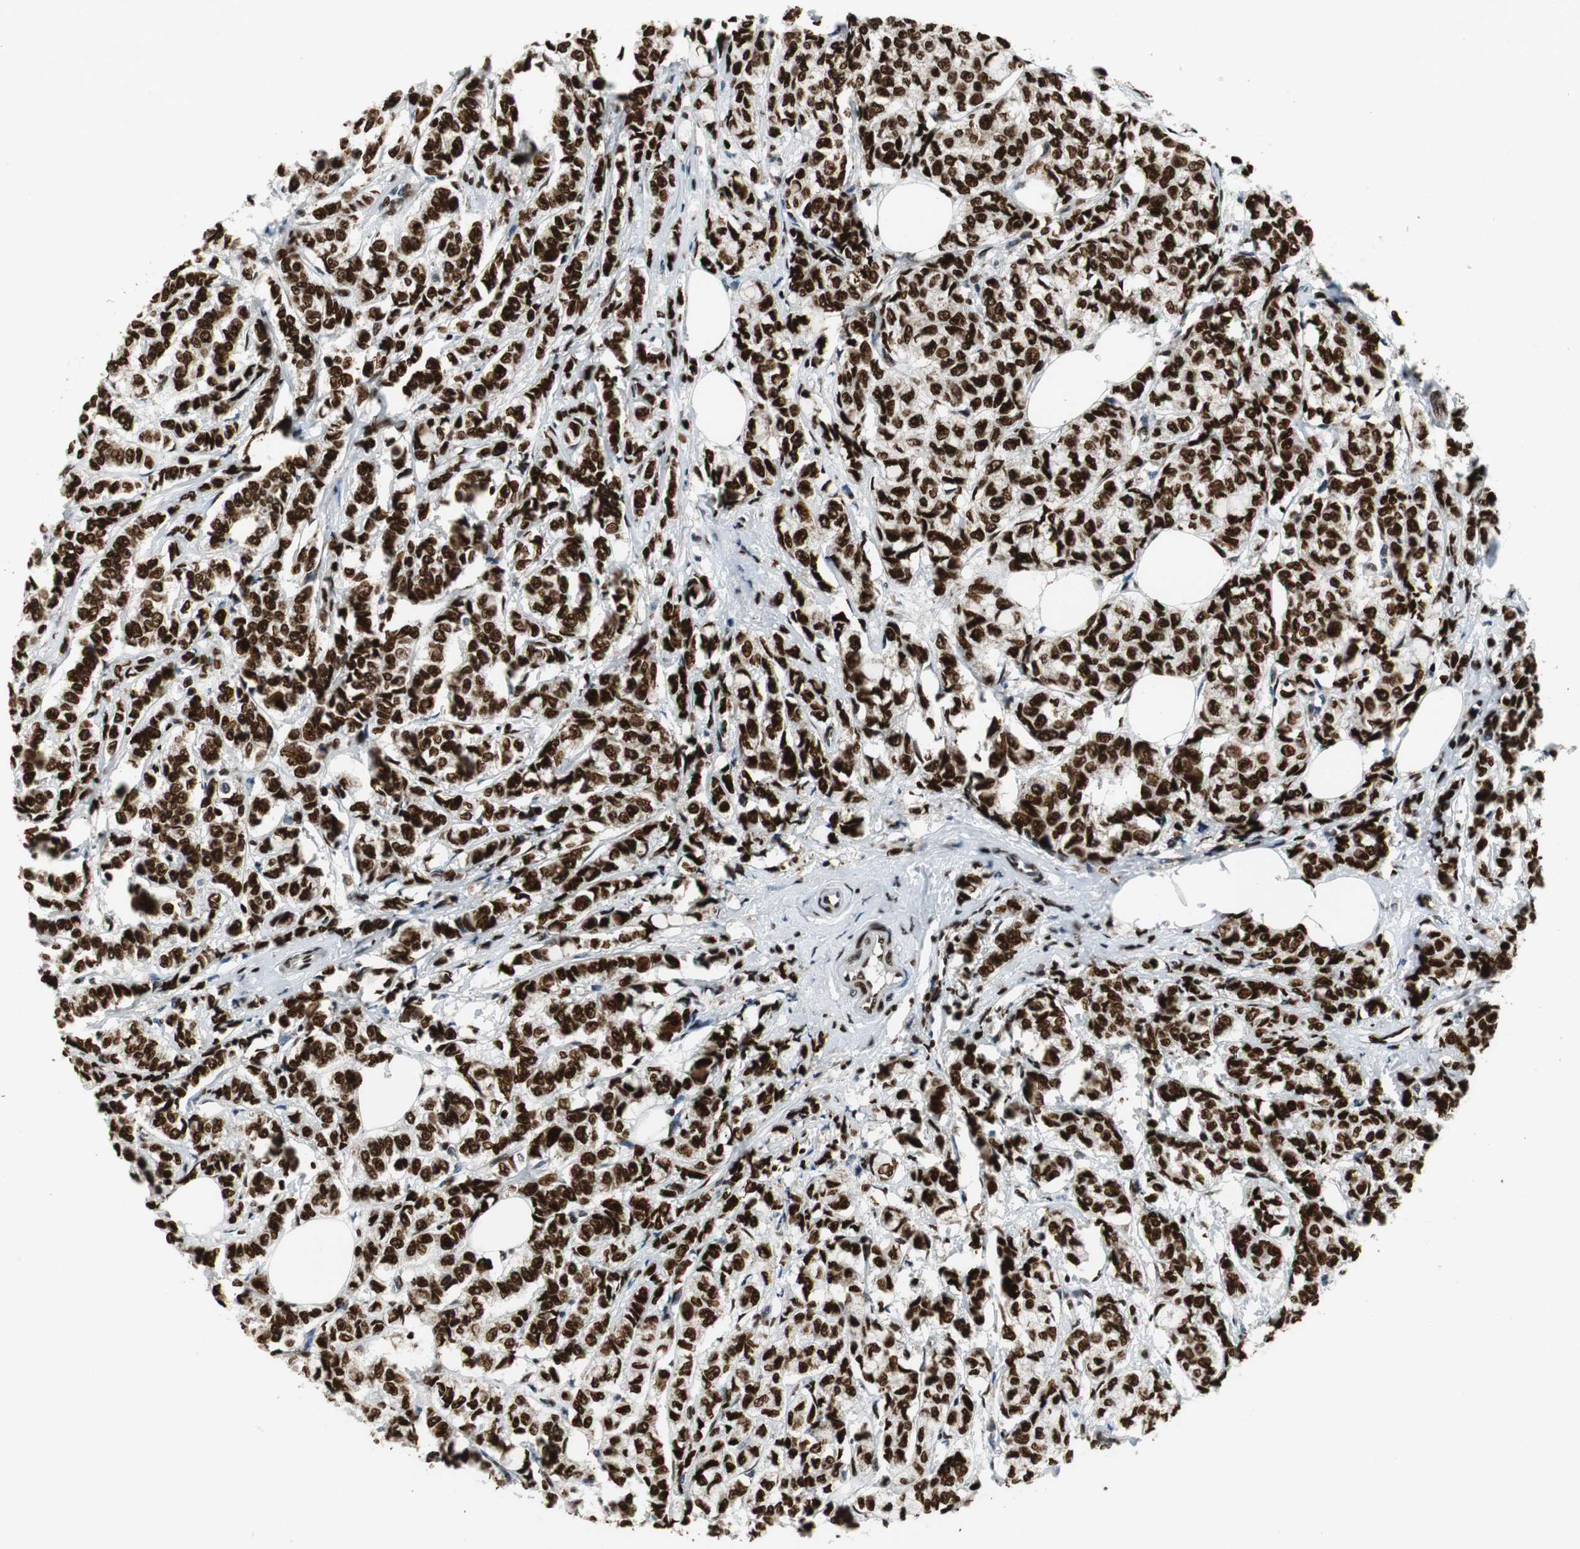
{"staining": {"intensity": "strong", "quantity": ">75%", "location": "nuclear"}, "tissue": "breast cancer", "cell_type": "Tumor cells", "image_type": "cancer", "snomed": [{"axis": "morphology", "description": "Lobular carcinoma"}, {"axis": "topography", "description": "Breast"}], "caption": "Breast cancer was stained to show a protein in brown. There is high levels of strong nuclear positivity in about >75% of tumor cells.", "gene": "HDAC1", "patient": {"sex": "female", "age": 60}}